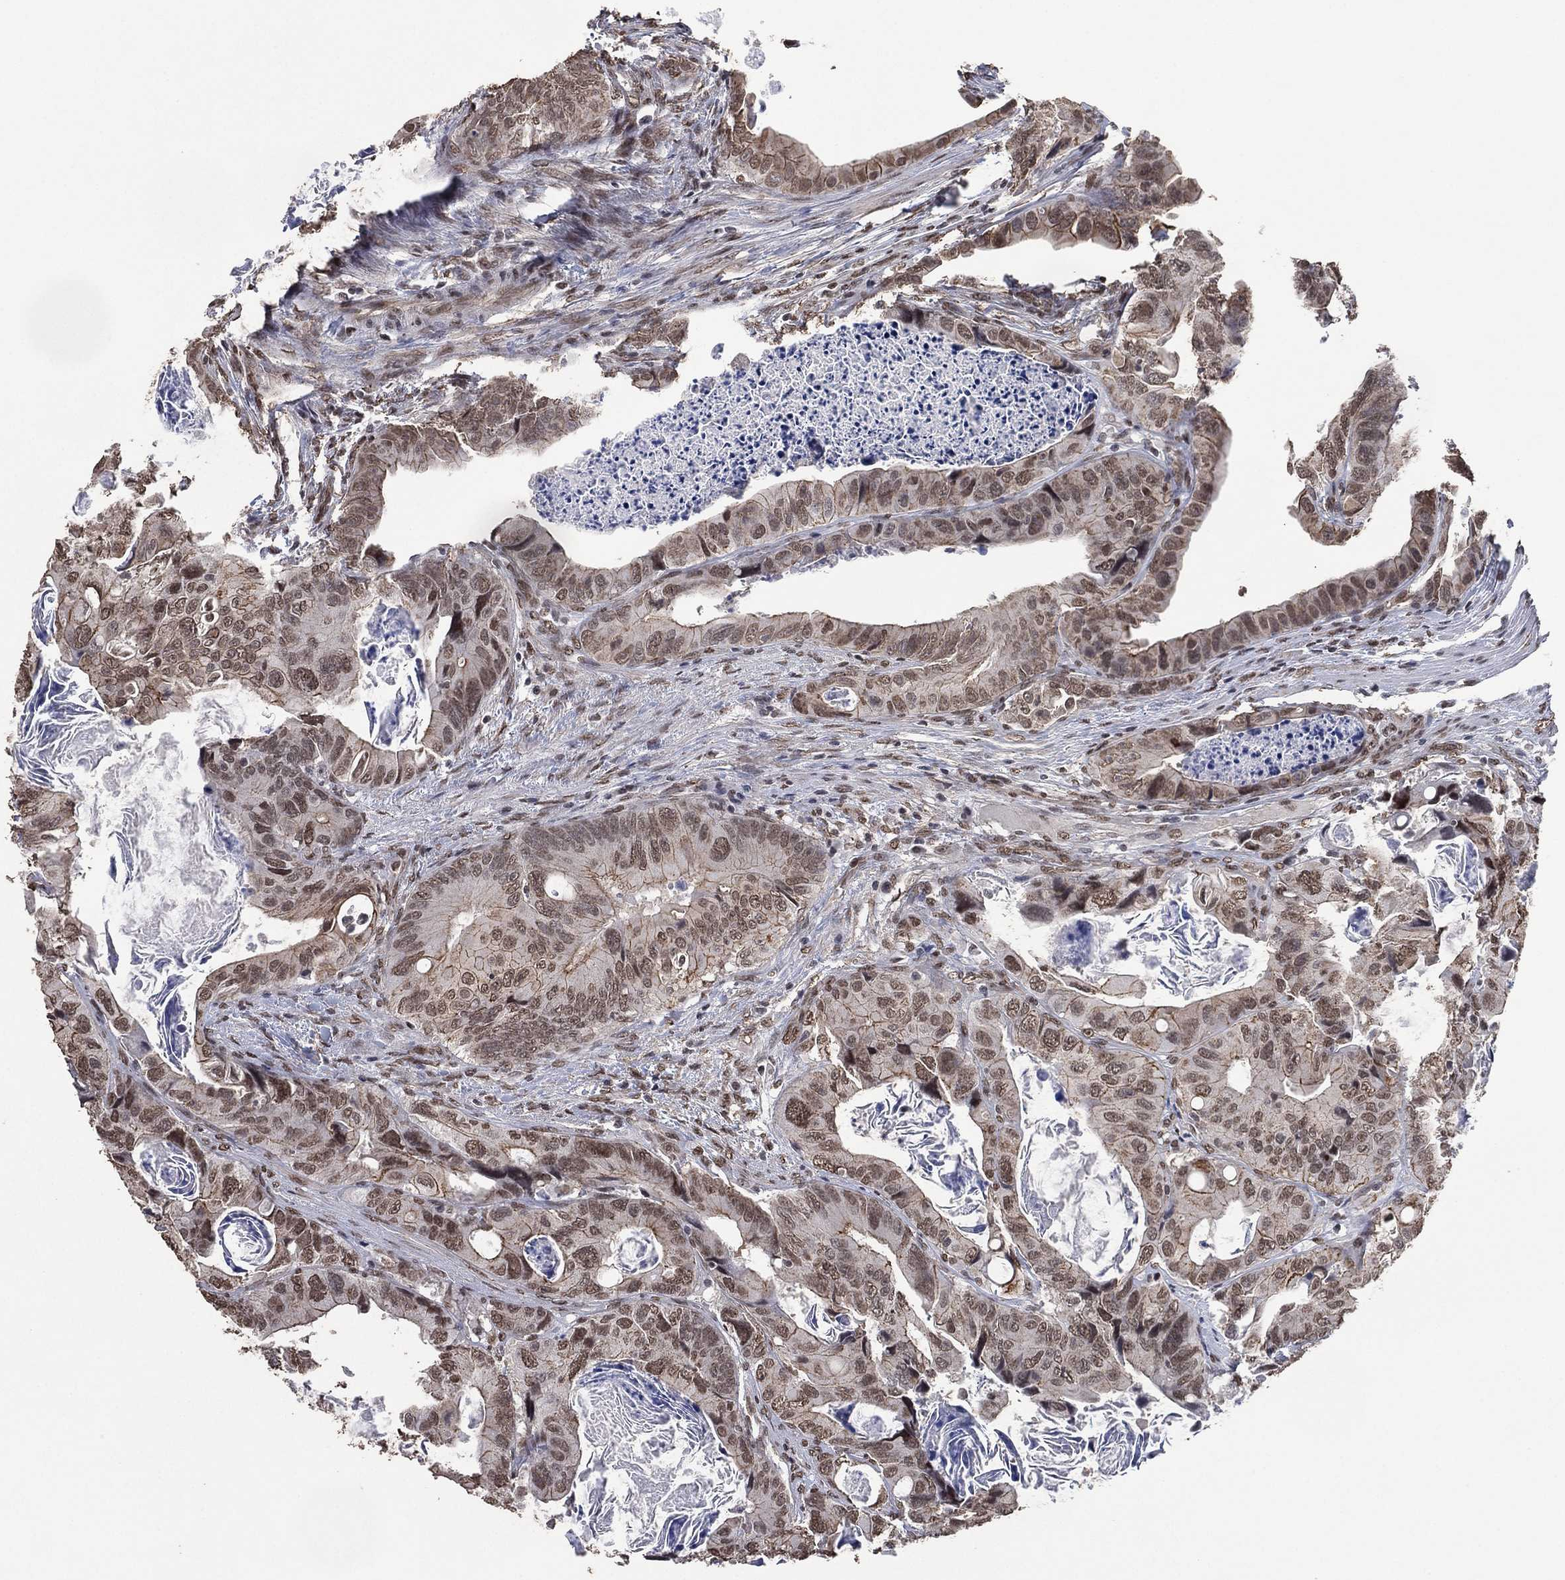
{"staining": {"intensity": "weak", "quantity": "25%-75%", "location": "cytoplasmic/membranous,nuclear"}, "tissue": "colorectal cancer", "cell_type": "Tumor cells", "image_type": "cancer", "snomed": [{"axis": "morphology", "description": "Adenocarcinoma, NOS"}, {"axis": "topography", "description": "Rectum"}], "caption": "The image demonstrates immunohistochemical staining of colorectal cancer (adenocarcinoma). There is weak cytoplasmic/membranous and nuclear positivity is seen in about 25%-75% of tumor cells. The staining is performed using DAB (3,3'-diaminobenzidine) brown chromogen to label protein expression. The nuclei are counter-stained blue using hematoxylin.", "gene": "EHMT1", "patient": {"sex": "male", "age": 64}}